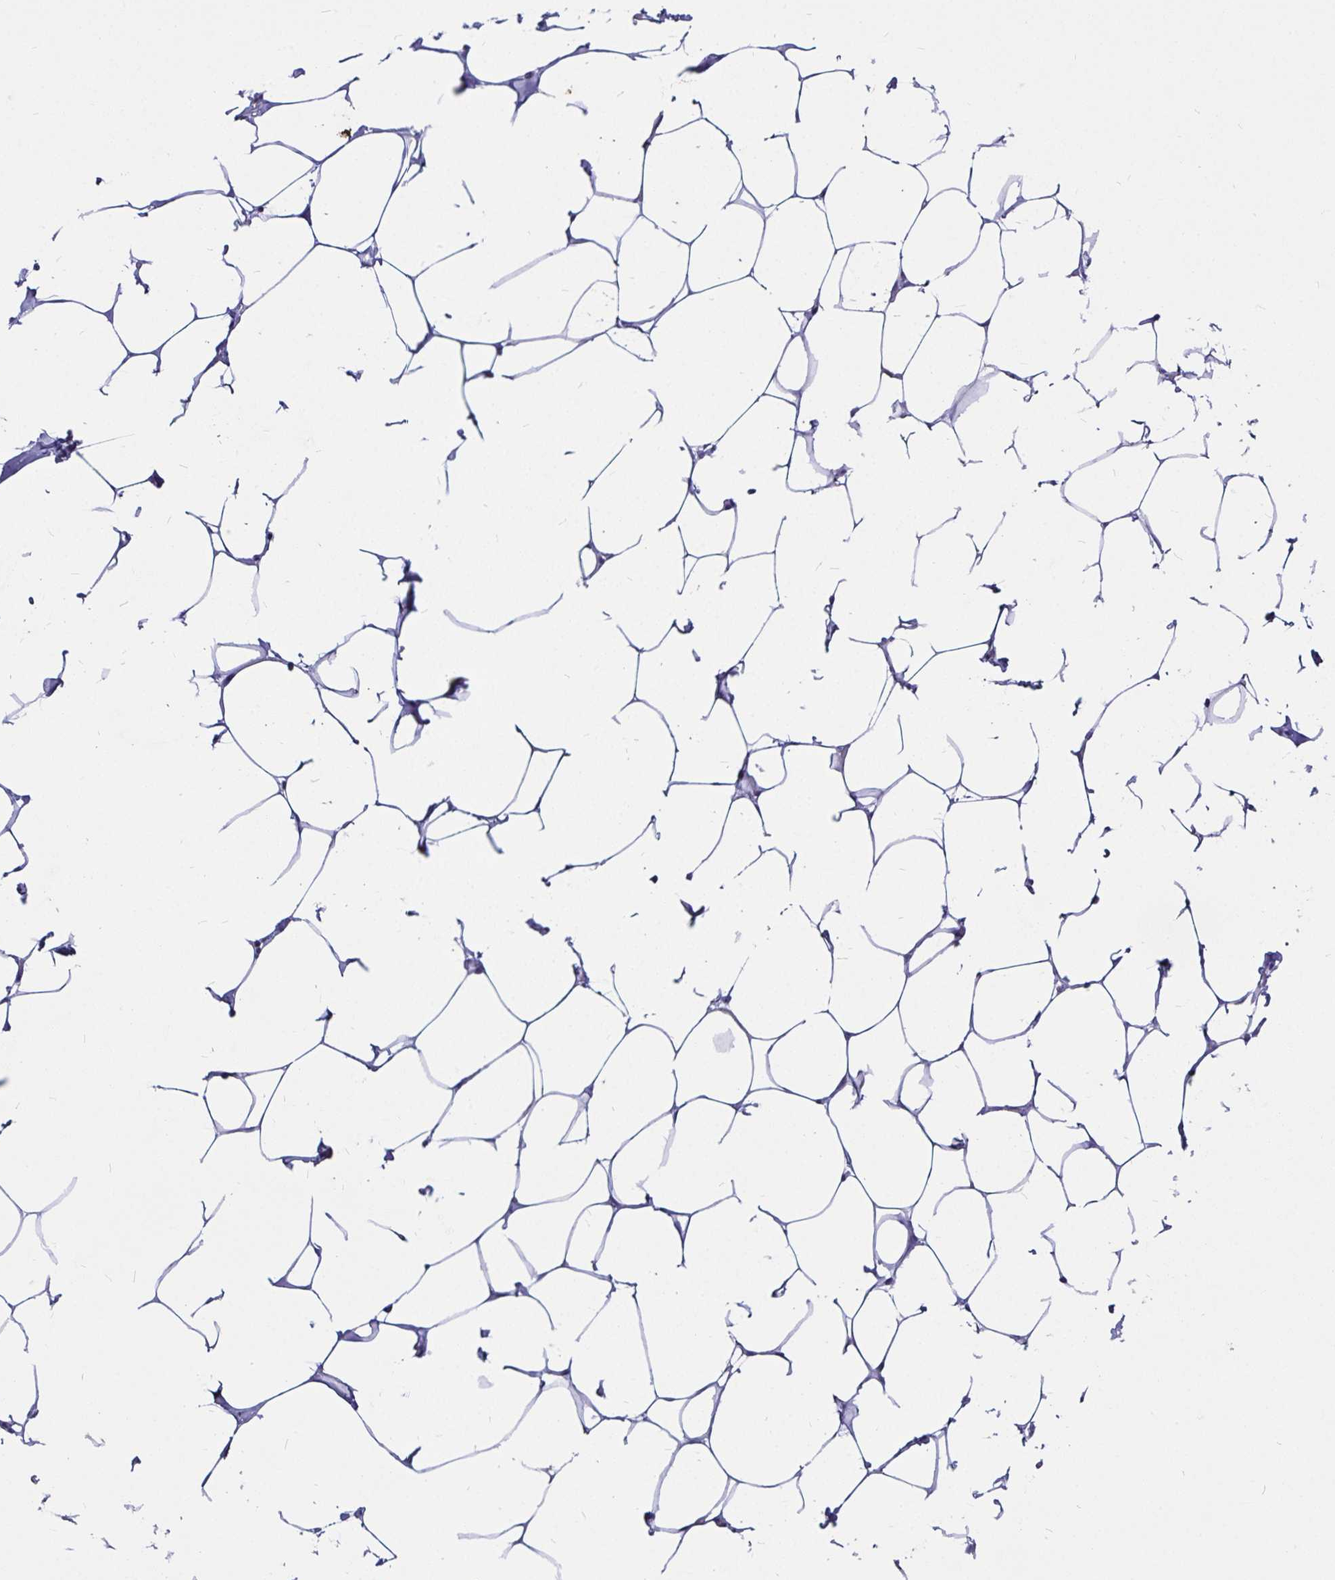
{"staining": {"intensity": "negative", "quantity": "none", "location": "none"}, "tissue": "breast", "cell_type": "Adipocytes", "image_type": "normal", "snomed": [{"axis": "morphology", "description": "Normal tissue, NOS"}, {"axis": "topography", "description": "Breast"}], "caption": "IHC of benign breast demonstrates no expression in adipocytes.", "gene": "PGAM2", "patient": {"sex": "female", "age": 27}}